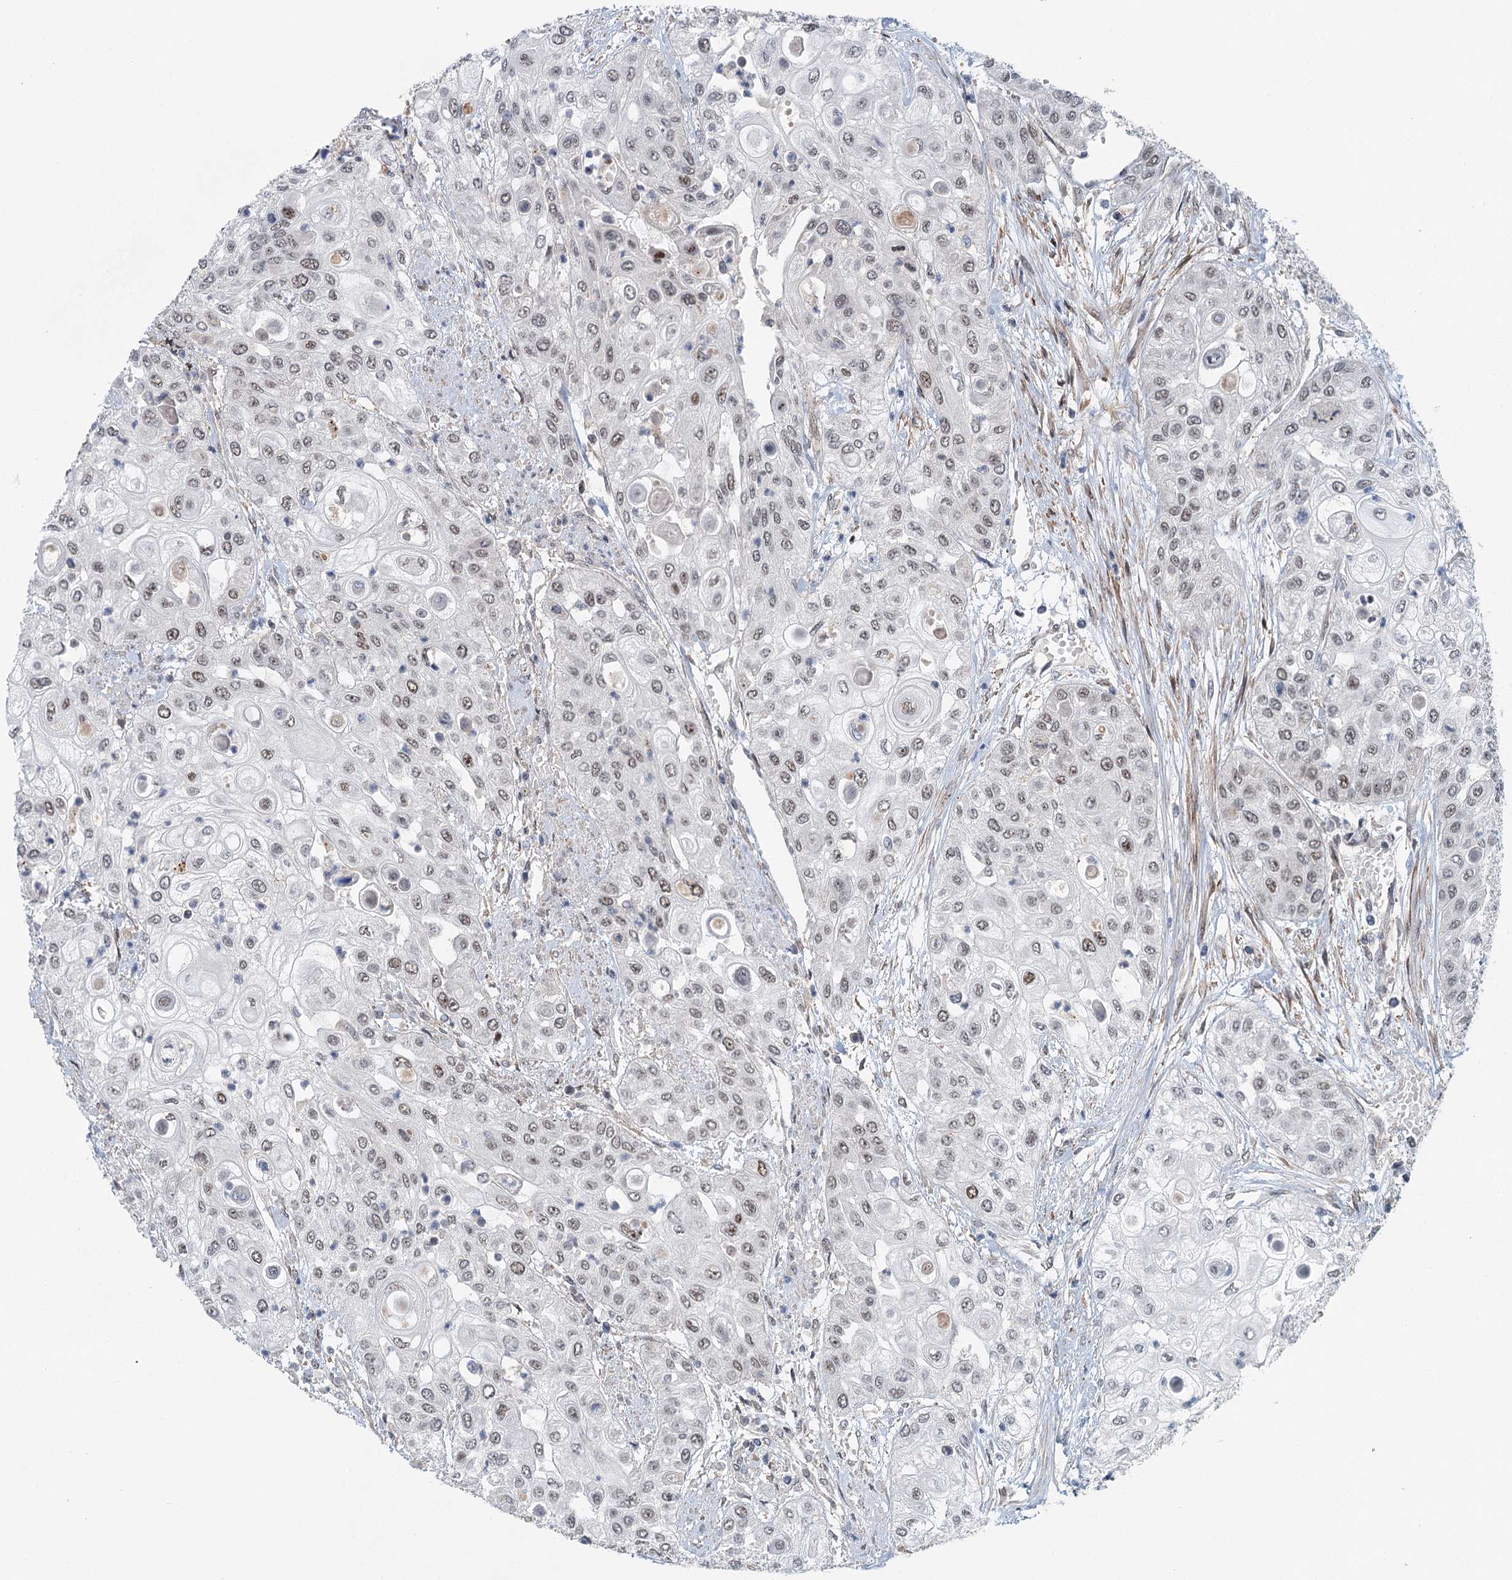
{"staining": {"intensity": "weak", "quantity": ">75%", "location": "nuclear"}, "tissue": "urothelial cancer", "cell_type": "Tumor cells", "image_type": "cancer", "snomed": [{"axis": "morphology", "description": "Urothelial carcinoma, High grade"}, {"axis": "topography", "description": "Urinary bladder"}], "caption": "An IHC photomicrograph of neoplastic tissue is shown. Protein staining in brown shows weak nuclear positivity in urothelial carcinoma (high-grade) within tumor cells.", "gene": "TAS2R42", "patient": {"sex": "female", "age": 79}}